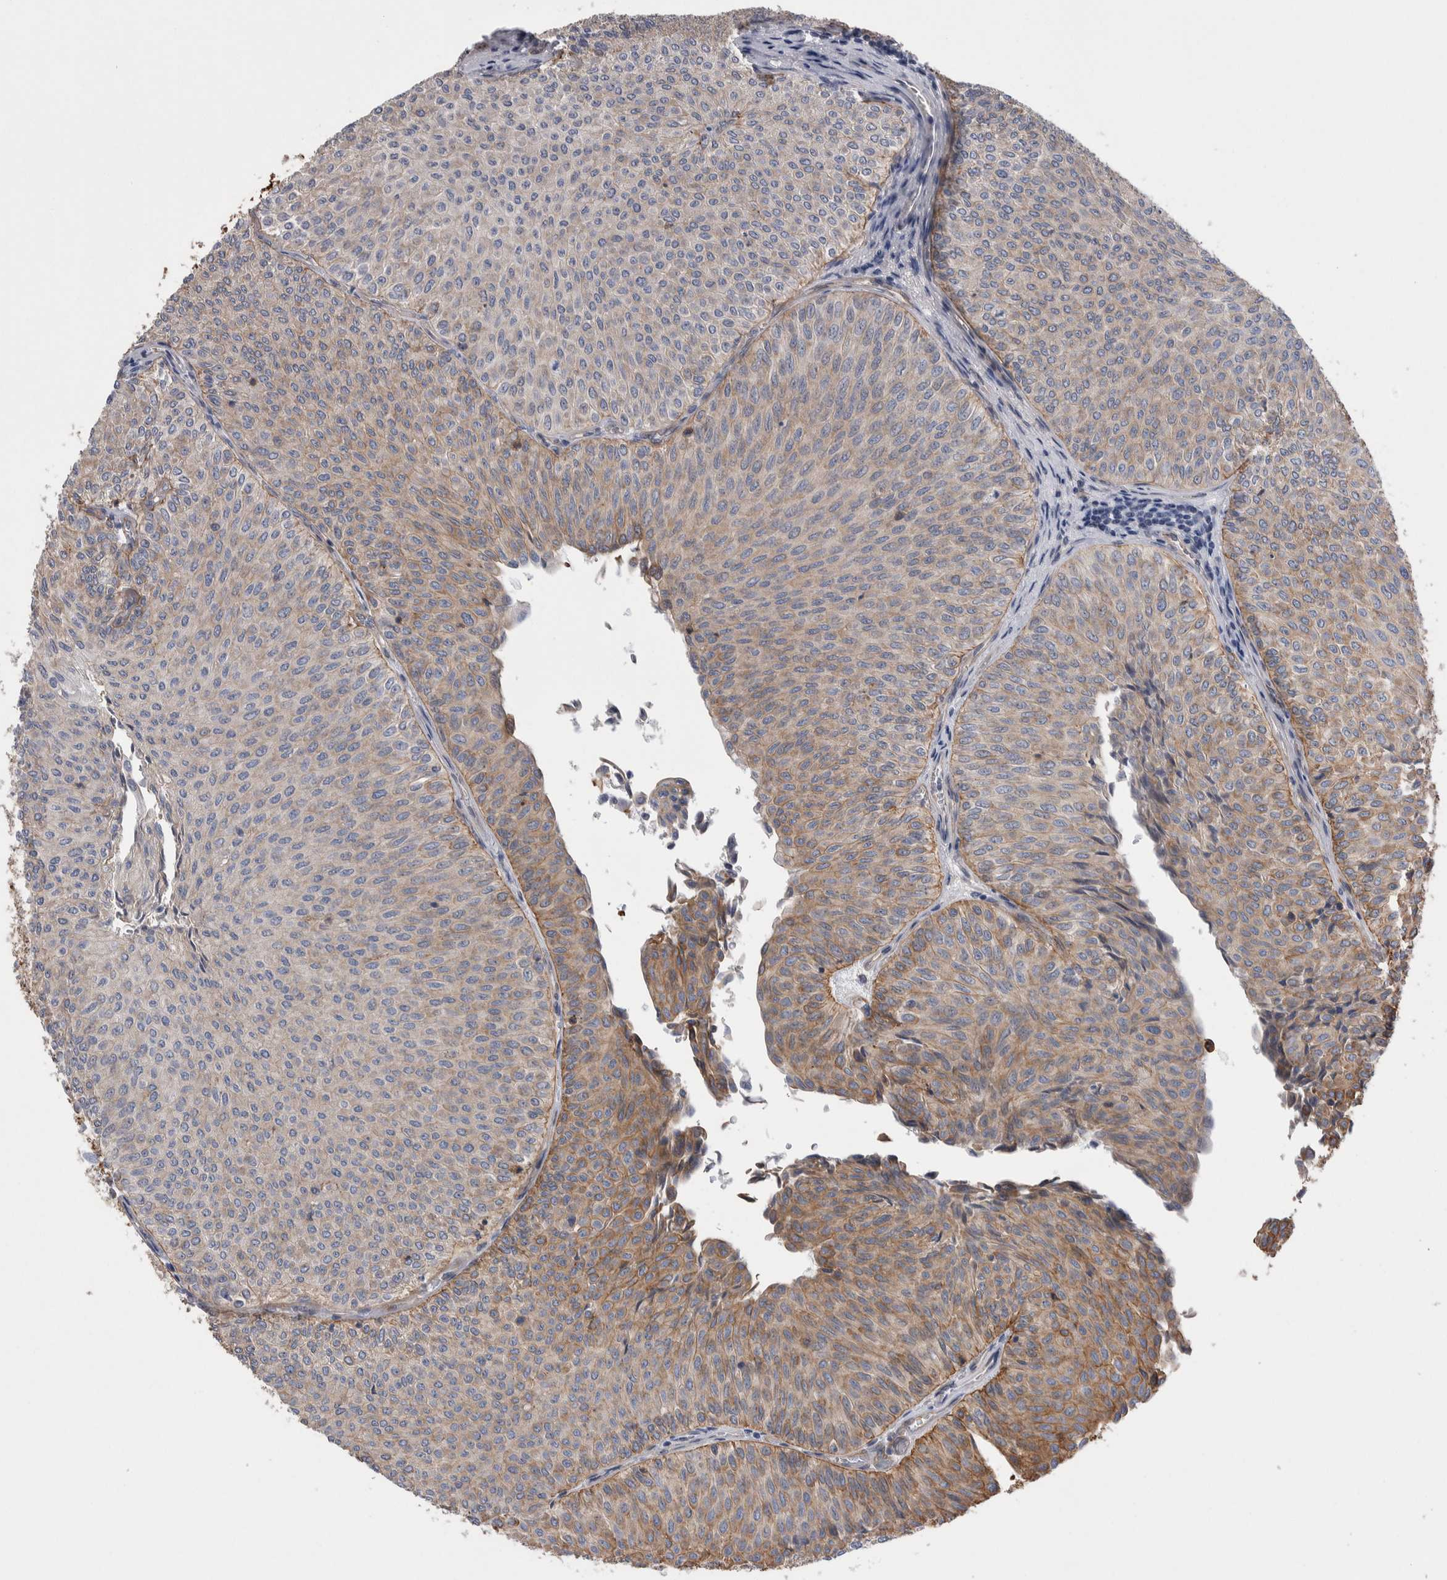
{"staining": {"intensity": "moderate", "quantity": "<25%", "location": "cytoplasmic/membranous"}, "tissue": "urothelial cancer", "cell_type": "Tumor cells", "image_type": "cancer", "snomed": [{"axis": "morphology", "description": "Urothelial carcinoma, Low grade"}, {"axis": "topography", "description": "Urinary bladder"}], "caption": "Human urothelial cancer stained for a protein (brown) exhibits moderate cytoplasmic/membranous positive positivity in about <25% of tumor cells.", "gene": "KIF12", "patient": {"sex": "male", "age": 78}}